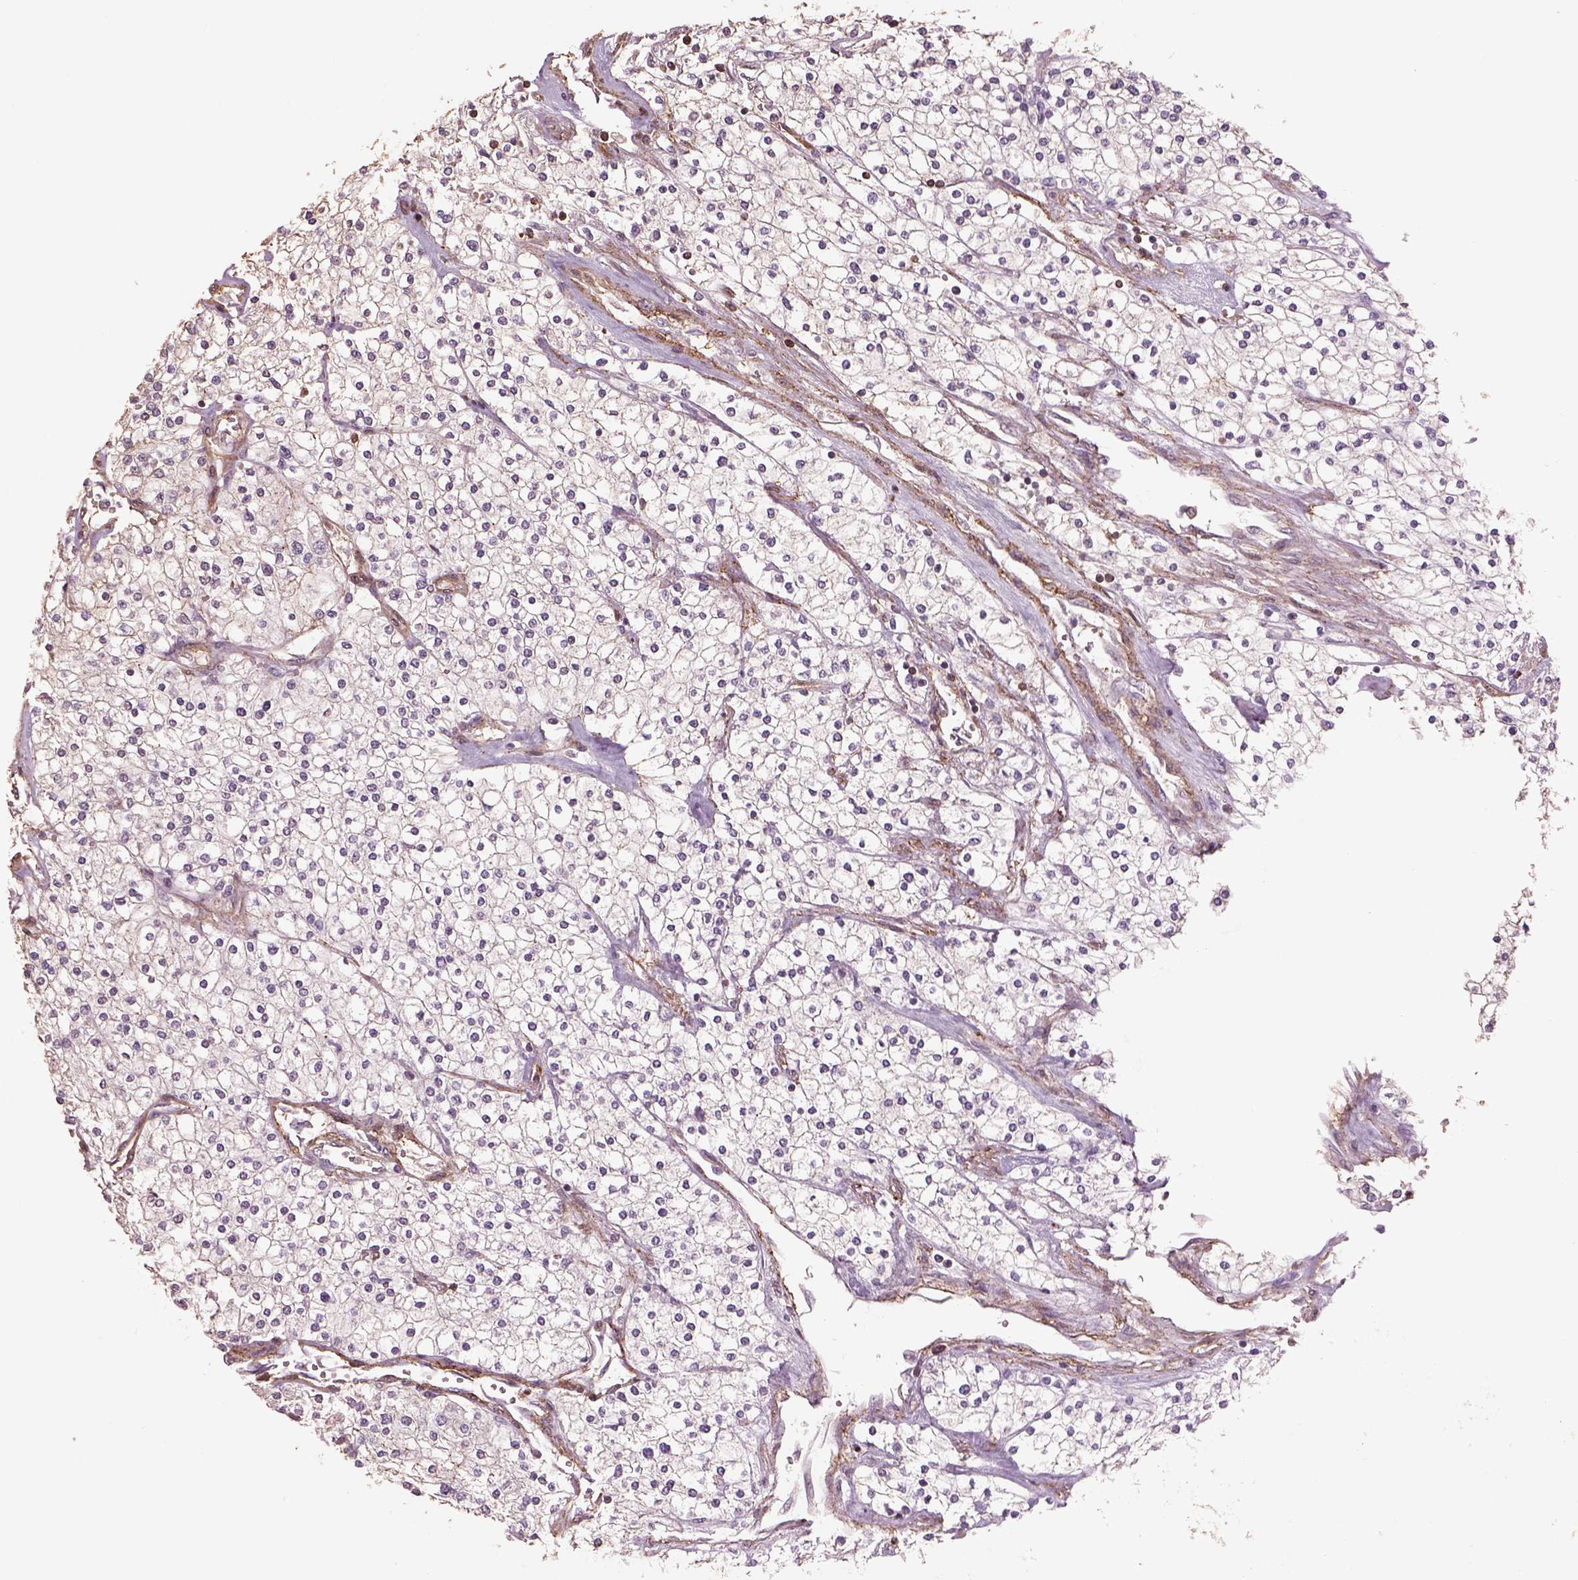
{"staining": {"intensity": "negative", "quantity": "none", "location": "none"}, "tissue": "renal cancer", "cell_type": "Tumor cells", "image_type": "cancer", "snomed": [{"axis": "morphology", "description": "Adenocarcinoma, NOS"}, {"axis": "topography", "description": "Kidney"}], "caption": "IHC micrograph of neoplastic tissue: renal cancer stained with DAB (3,3'-diaminobenzidine) reveals no significant protein positivity in tumor cells.", "gene": "LIN7A", "patient": {"sex": "male", "age": 80}}